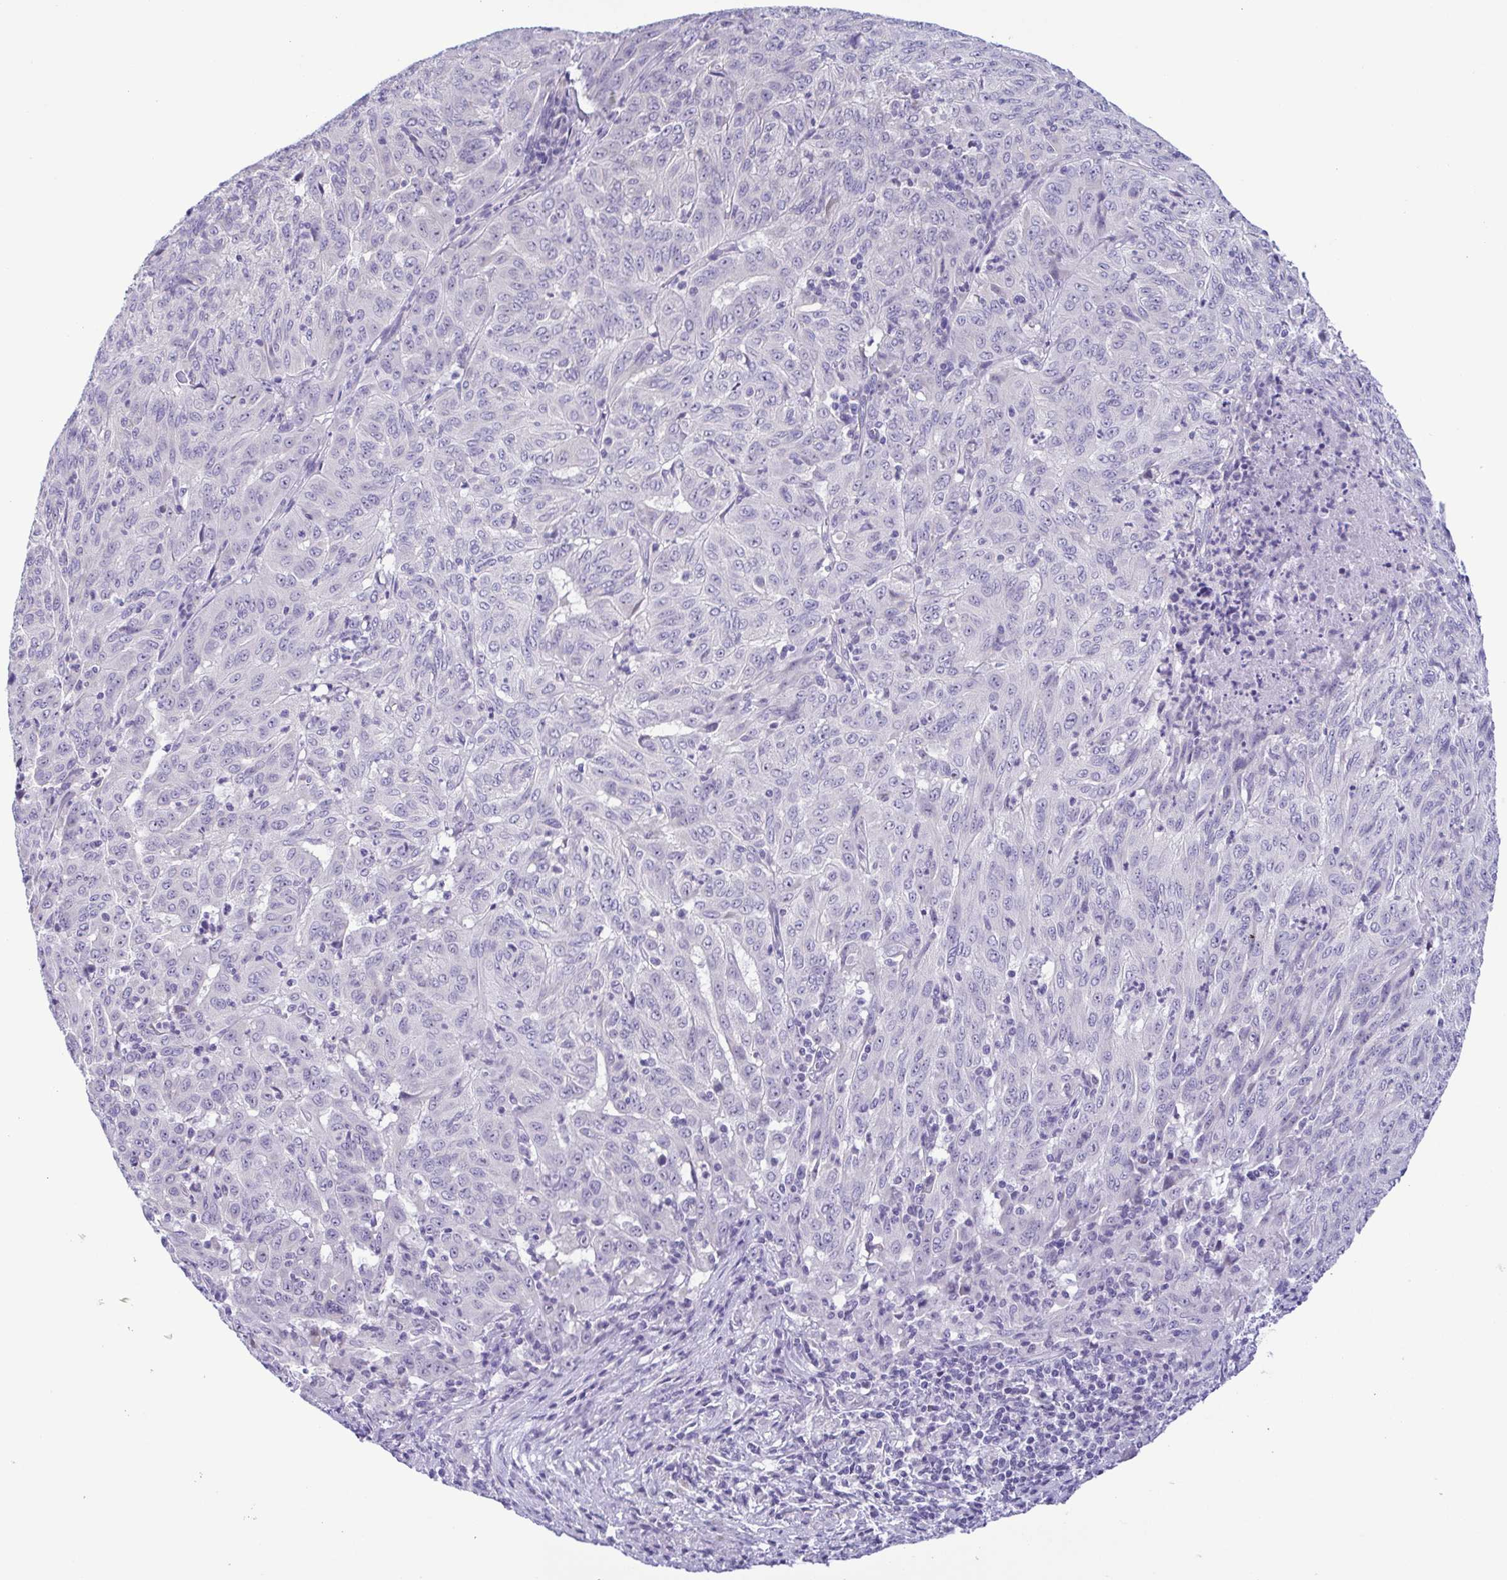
{"staining": {"intensity": "negative", "quantity": "none", "location": "none"}, "tissue": "pancreatic cancer", "cell_type": "Tumor cells", "image_type": "cancer", "snomed": [{"axis": "morphology", "description": "Adenocarcinoma, NOS"}, {"axis": "topography", "description": "Pancreas"}], "caption": "Pancreatic adenocarcinoma stained for a protein using immunohistochemistry displays no staining tumor cells.", "gene": "MYL7", "patient": {"sex": "male", "age": 63}}